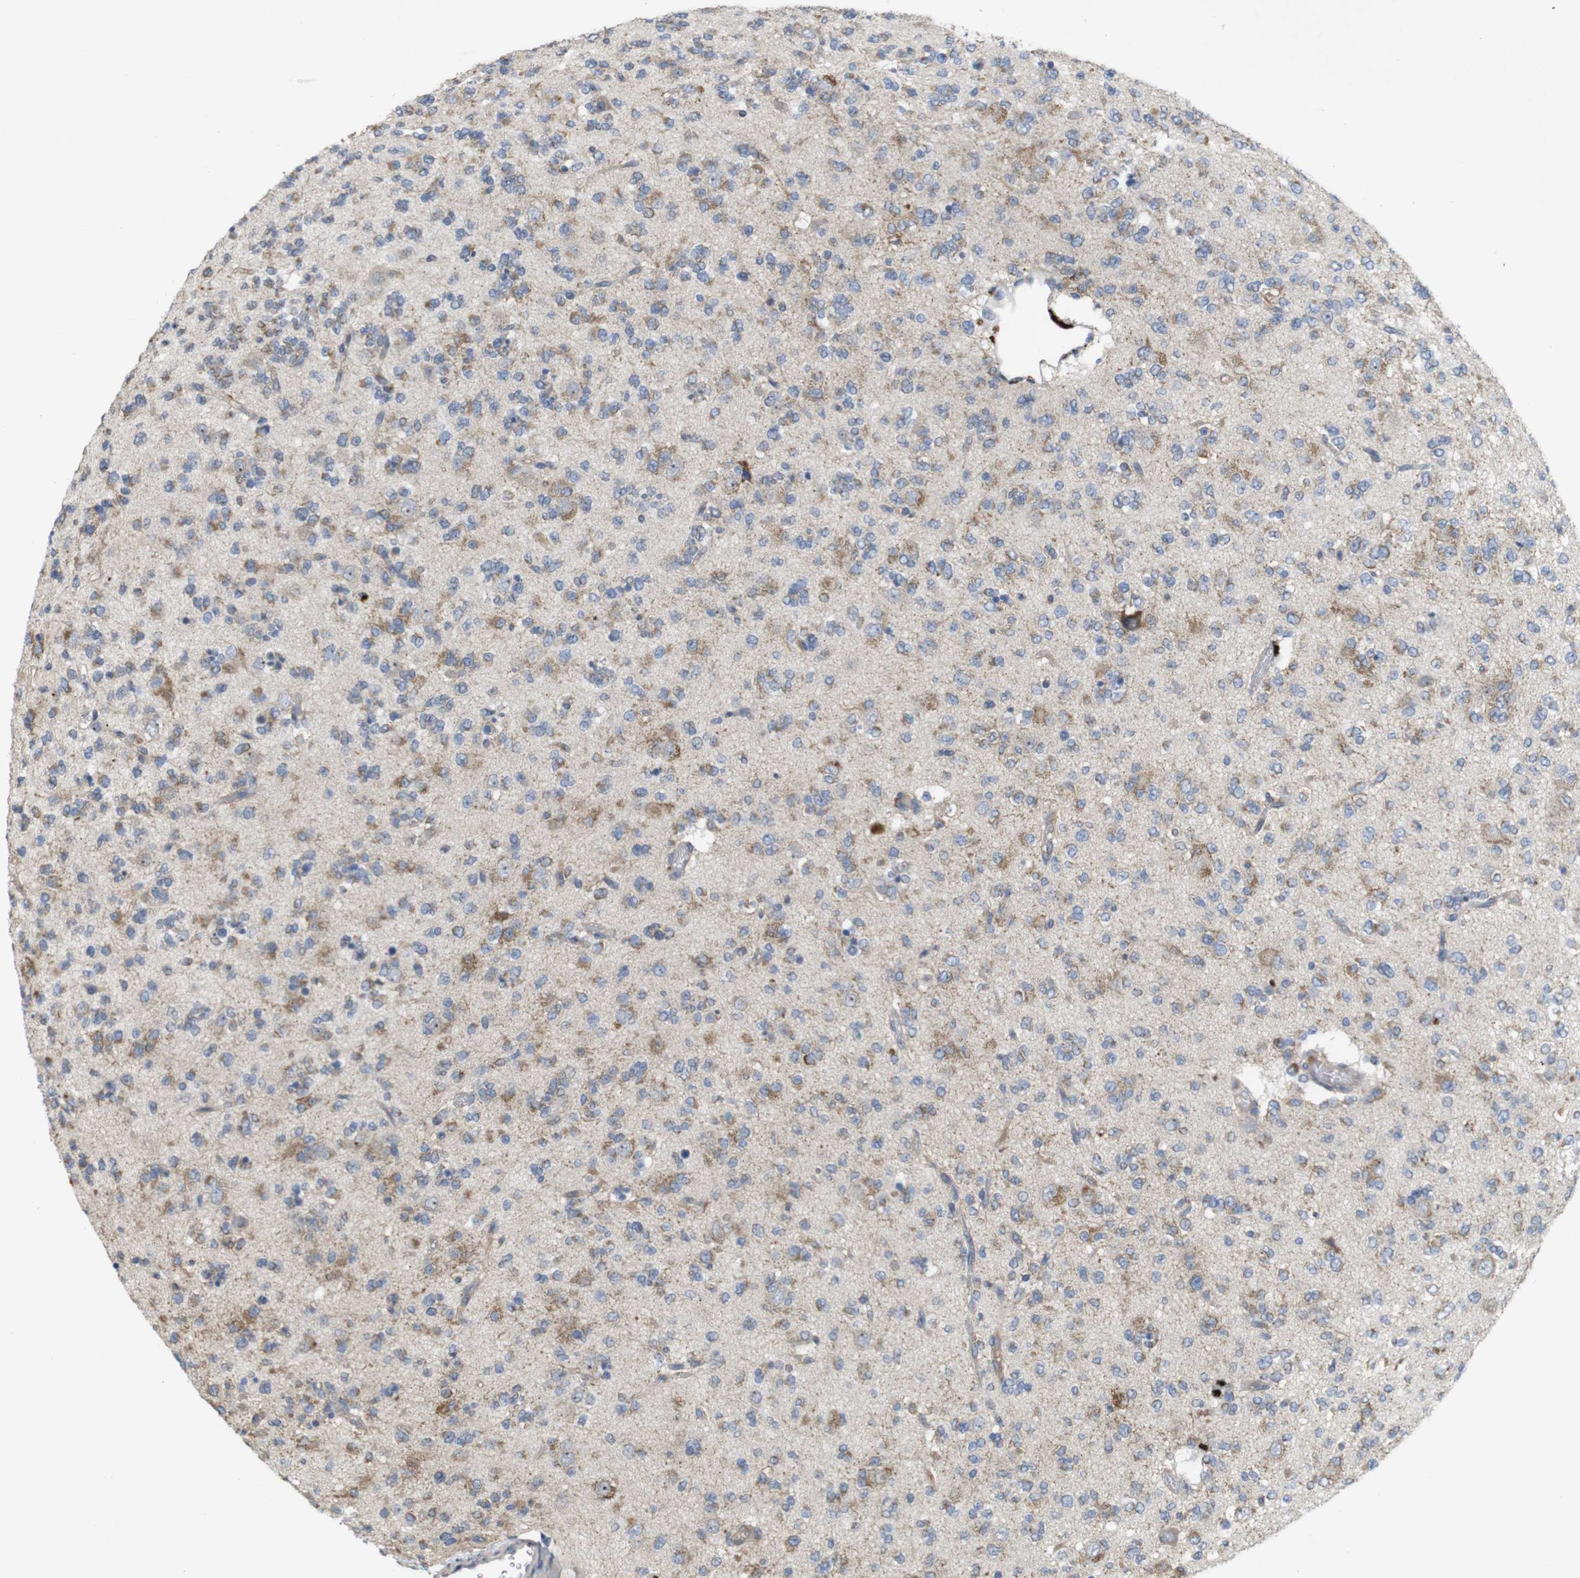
{"staining": {"intensity": "moderate", "quantity": "25%-75%", "location": "cytoplasmic/membranous"}, "tissue": "glioma", "cell_type": "Tumor cells", "image_type": "cancer", "snomed": [{"axis": "morphology", "description": "Glioma, malignant, Low grade"}, {"axis": "topography", "description": "Brain"}], "caption": "This image exhibits immunohistochemistry (IHC) staining of glioma, with medium moderate cytoplasmic/membranous staining in about 25%-75% of tumor cells.", "gene": "TSPAN14", "patient": {"sex": "male", "age": 38}}